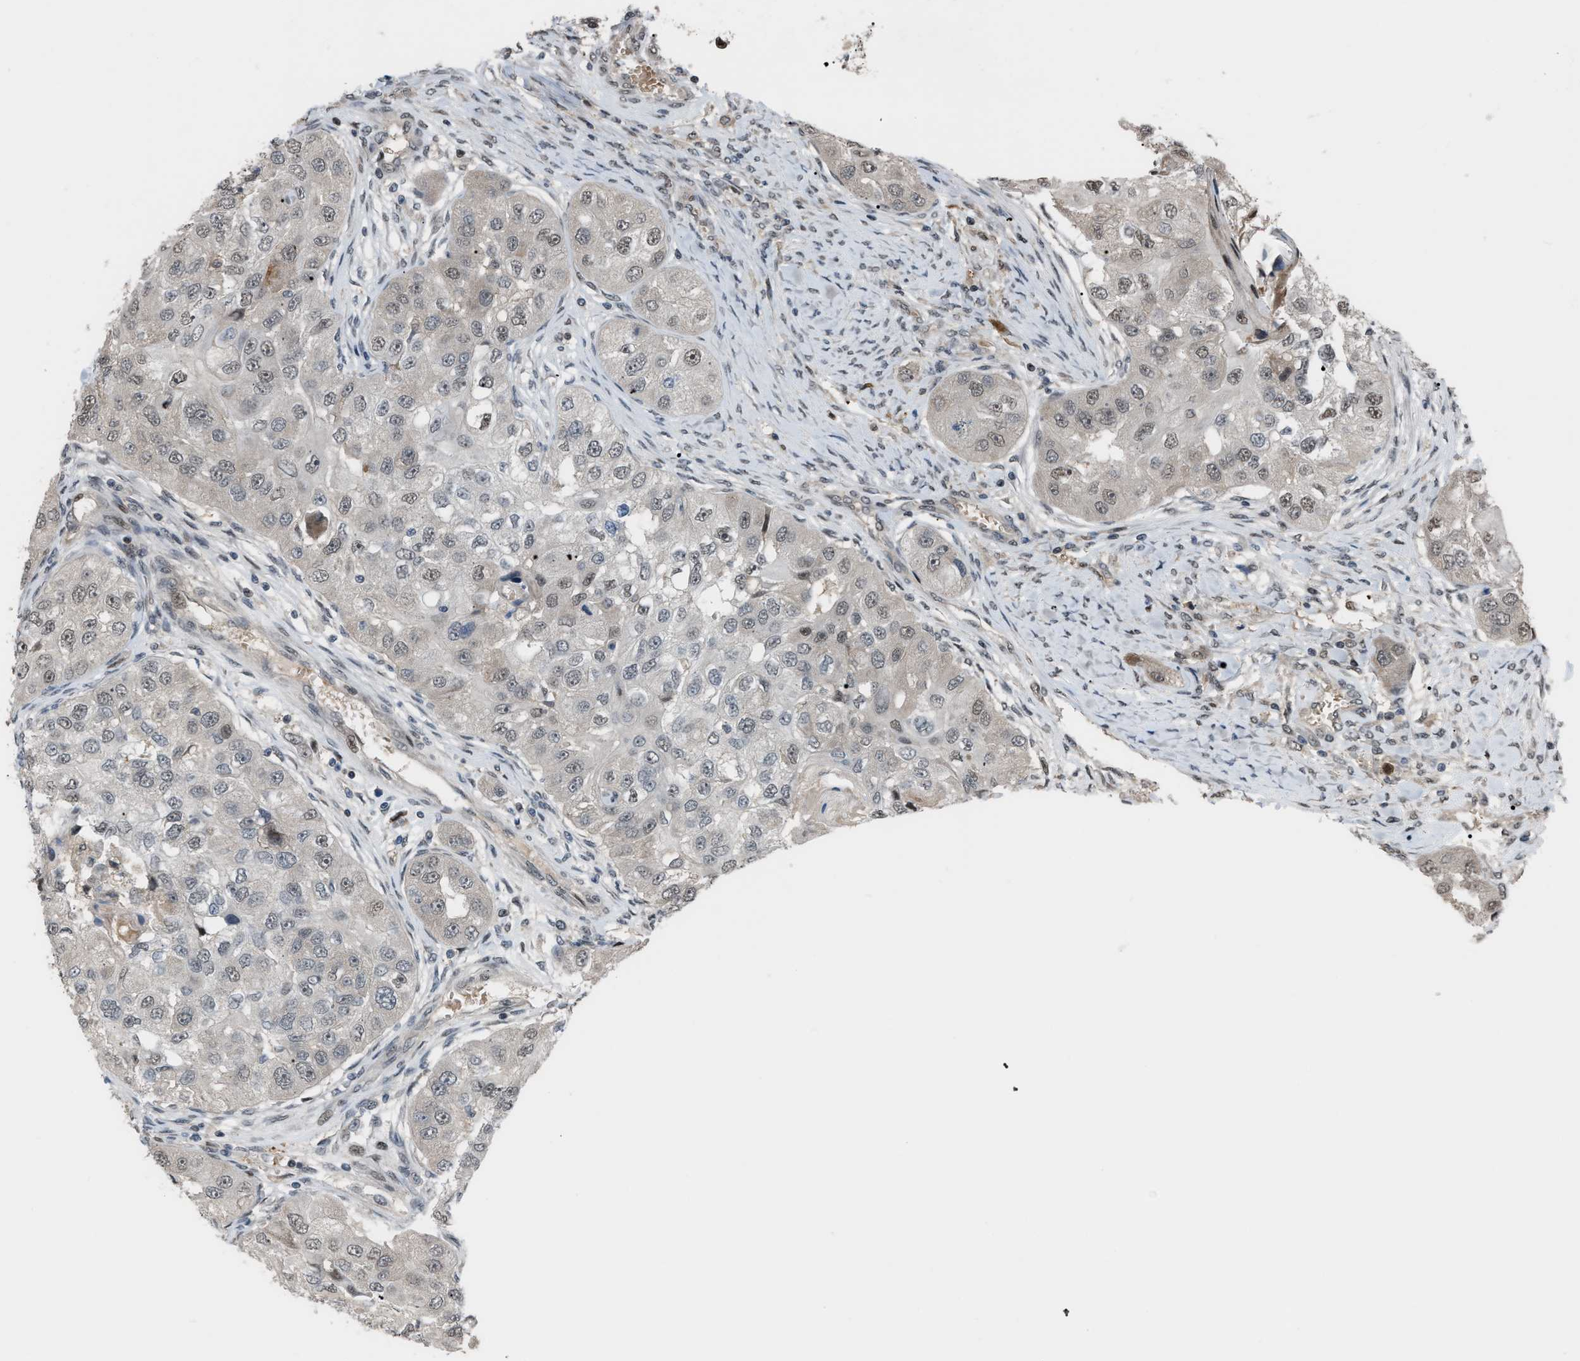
{"staining": {"intensity": "weak", "quantity": "25%-75%", "location": "nuclear"}, "tissue": "head and neck cancer", "cell_type": "Tumor cells", "image_type": "cancer", "snomed": [{"axis": "morphology", "description": "Normal tissue, NOS"}, {"axis": "morphology", "description": "Squamous cell carcinoma, NOS"}, {"axis": "topography", "description": "Skeletal muscle"}, {"axis": "topography", "description": "Head-Neck"}], "caption": "Head and neck squamous cell carcinoma stained with immunohistochemistry (IHC) exhibits weak nuclear staining in about 25%-75% of tumor cells.", "gene": "RFFL", "patient": {"sex": "male", "age": 51}}